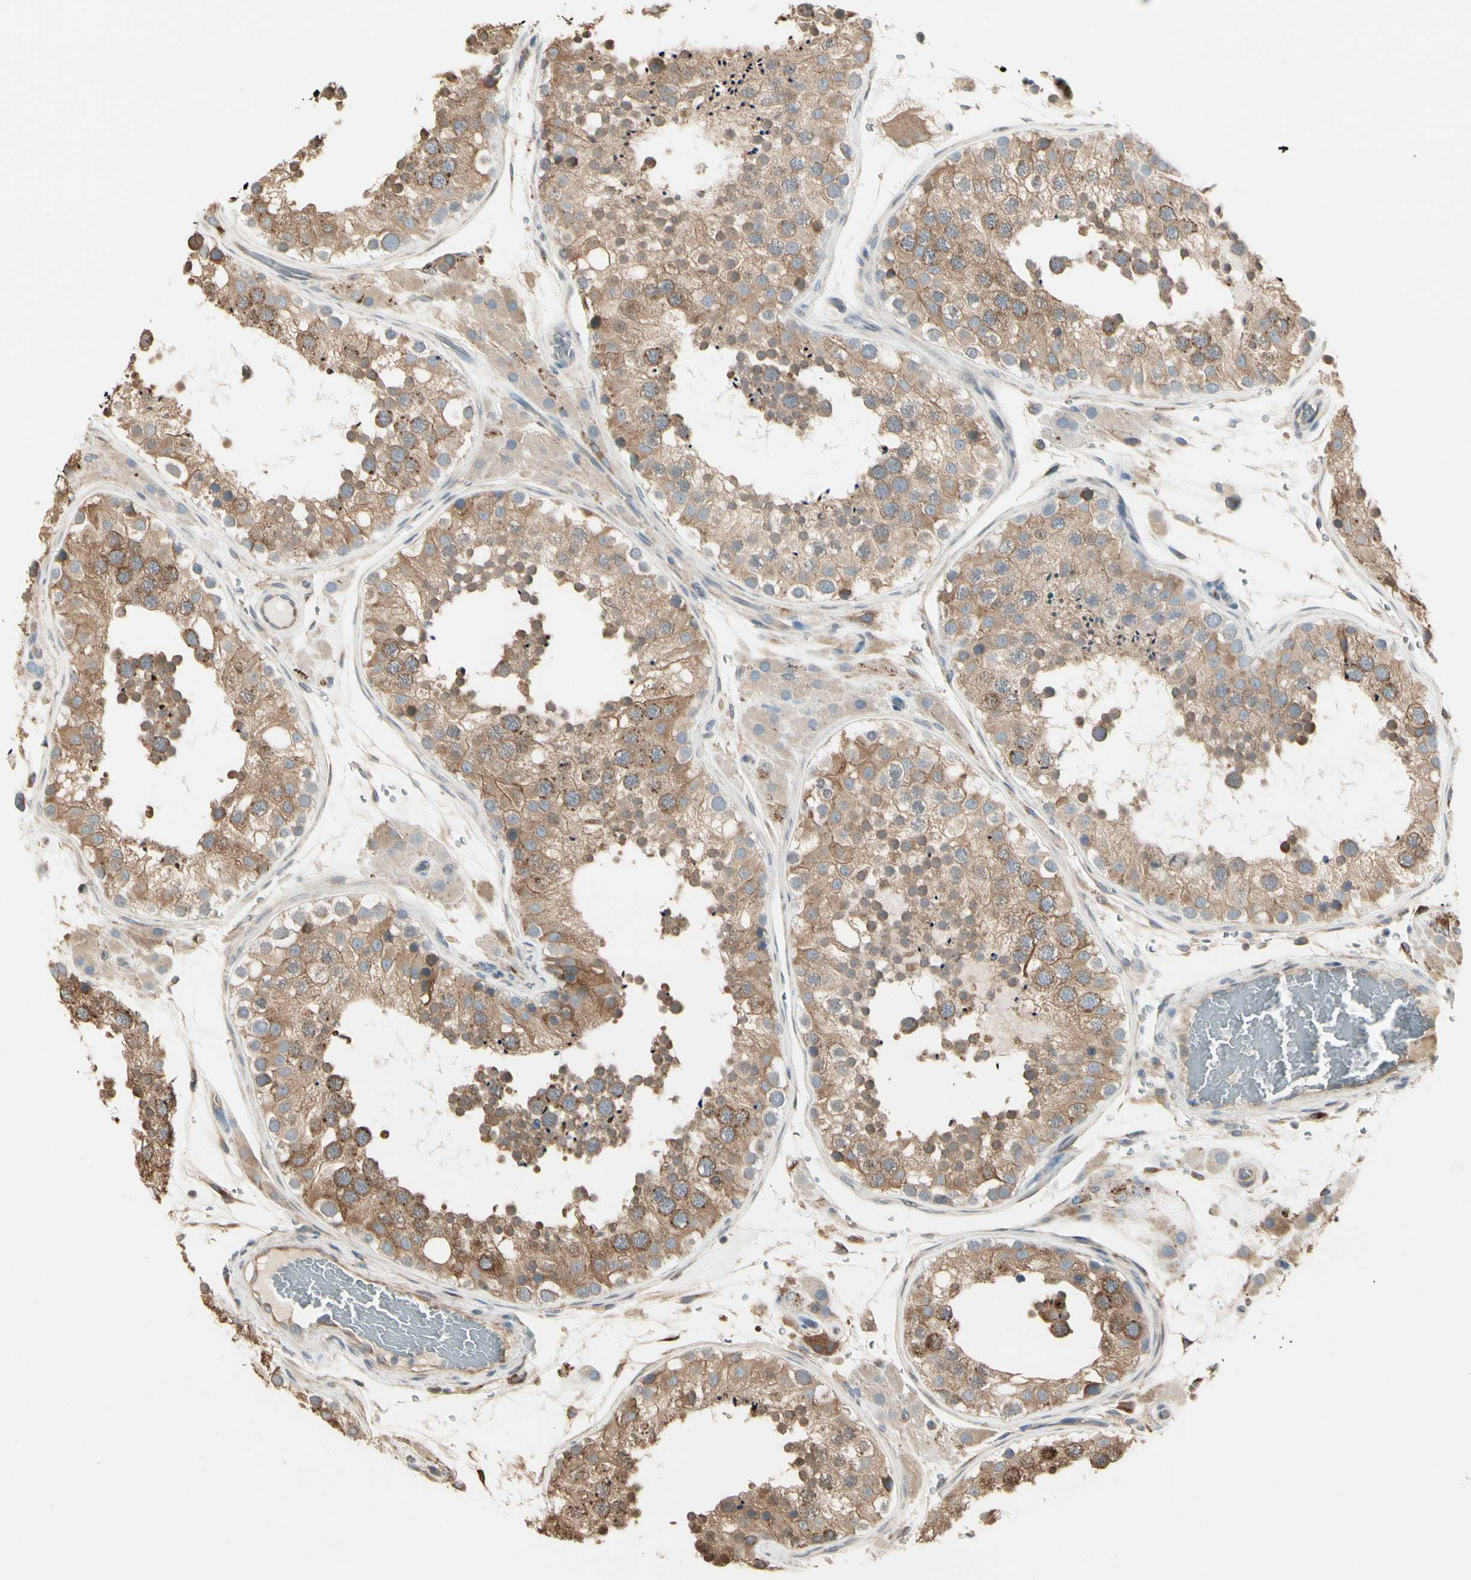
{"staining": {"intensity": "moderate", "quantity": ">75%", "location": "cytoplasmic/membranous"}, "tissue": "testis", "cell_type": "Cells in seminiferous ducts", "image_type": "normal", "snomed": [{"axis": "morphology", "description": "Normal tissue, NOS"}, {"axis": "topography", "description": "Testis"}, {"axis": "topography", "description": "Epididymis"}], "caption": "Protein staining shows moderate cytoplasmic/membranous expression in about >75% of cells in seminiferous ducts in benign testis.", "gene": "NUCB2", "patient": {"sex": "male", "age": 26}}